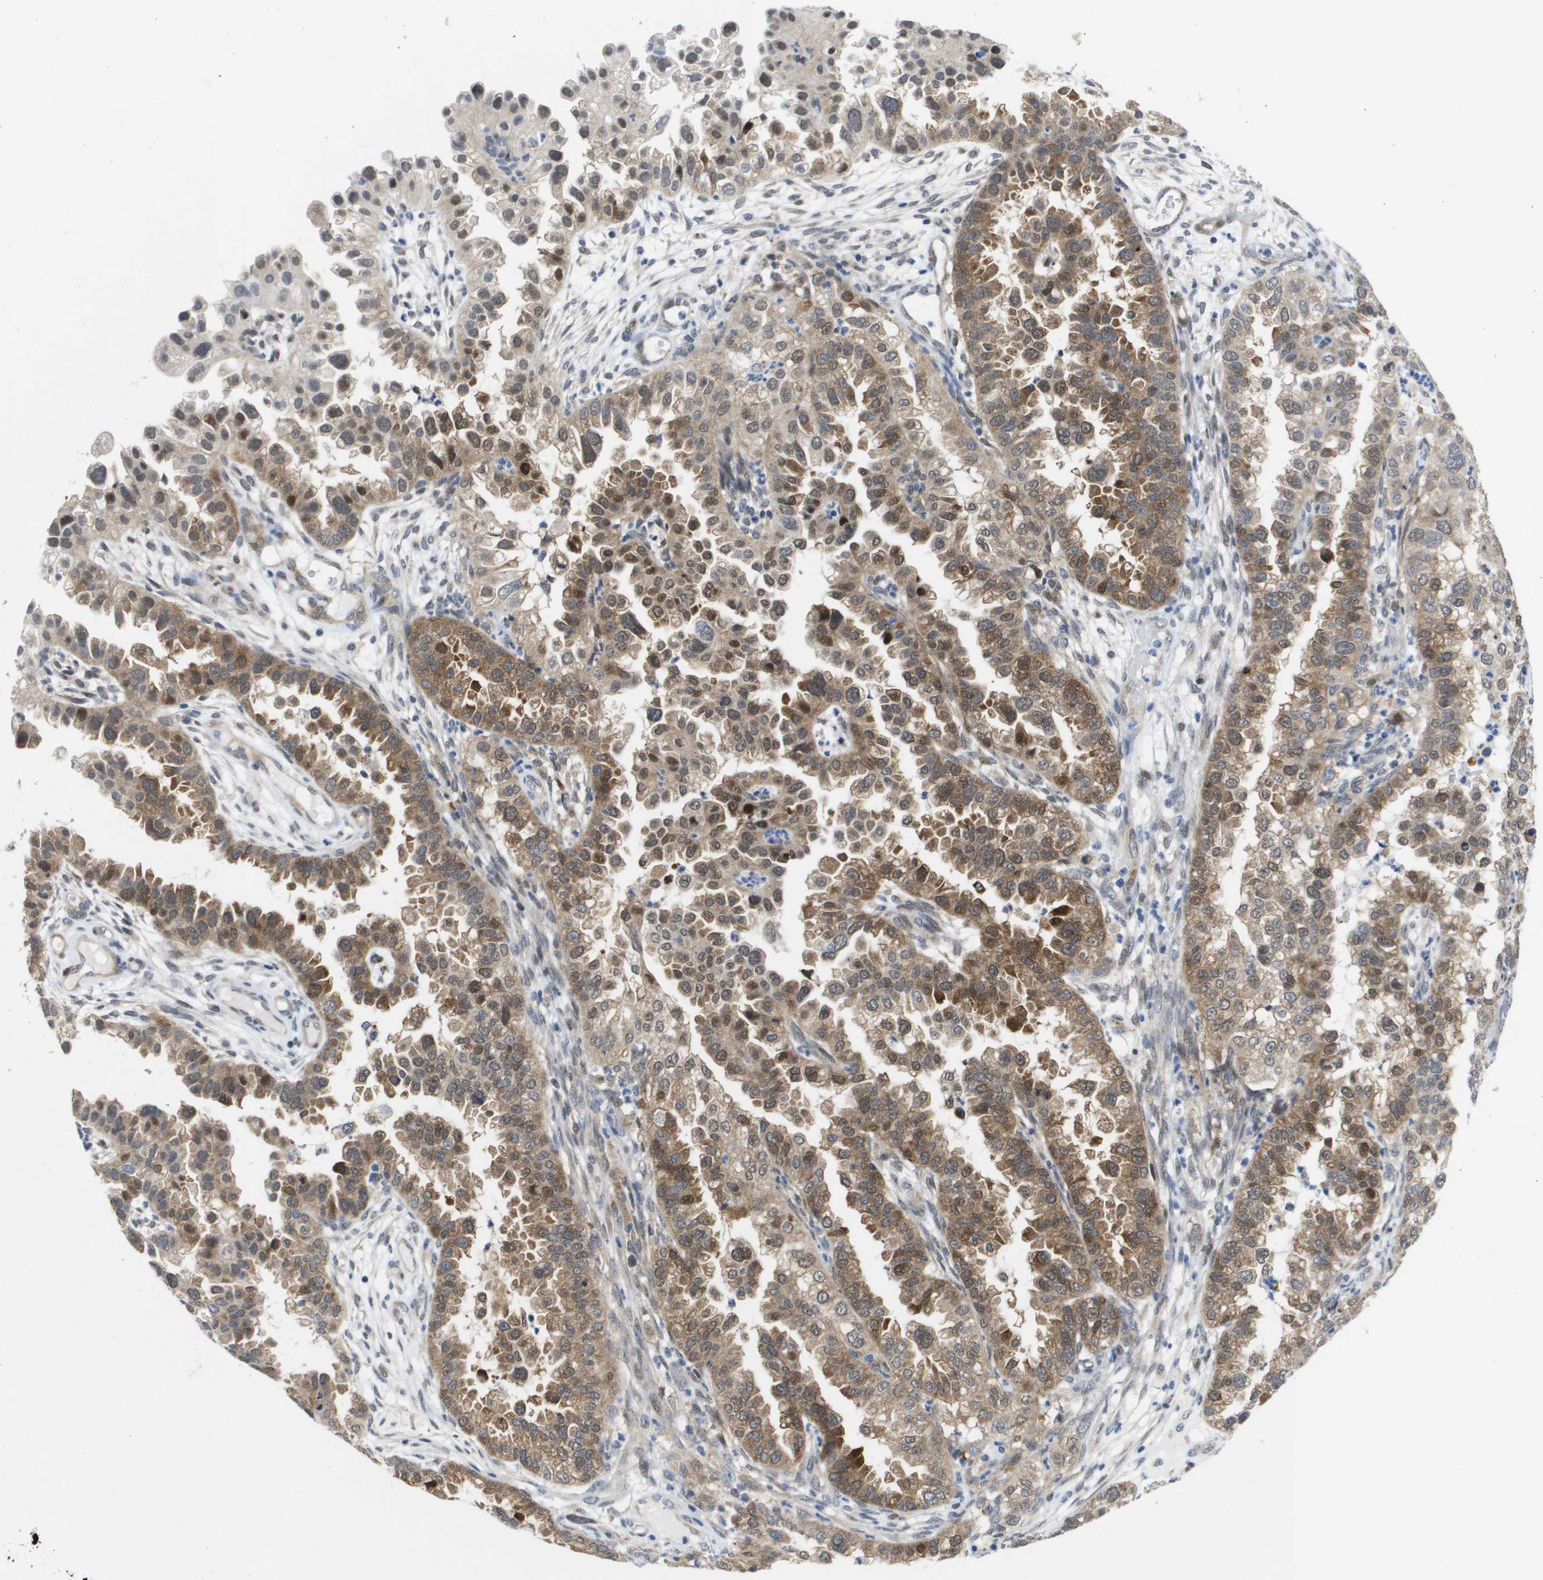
{"staining": {"intensity": "moderate", "quantity": "25%-75%", "location": "cytoplasmic/membranous,nuclear"}, "tissue": "endometrial cancer", "cell_type": "Tumor cells", "image_type": "cancer", "snomed": [{"axis": "morphology", "description": "Adenocarcinoma, NOS"}, {"axis": "topography", "description": "Endometrium"}], "caption": "A histopathology image showing moderate cytoplasmic/membranous and nuclear positivity in approximately 25%-75% of tumor cells in endometrial cancer, as visualized by brown immunohistochemical staining.", "gene": "FKBP4", "patient": {"sex": "female", "age": 85}}